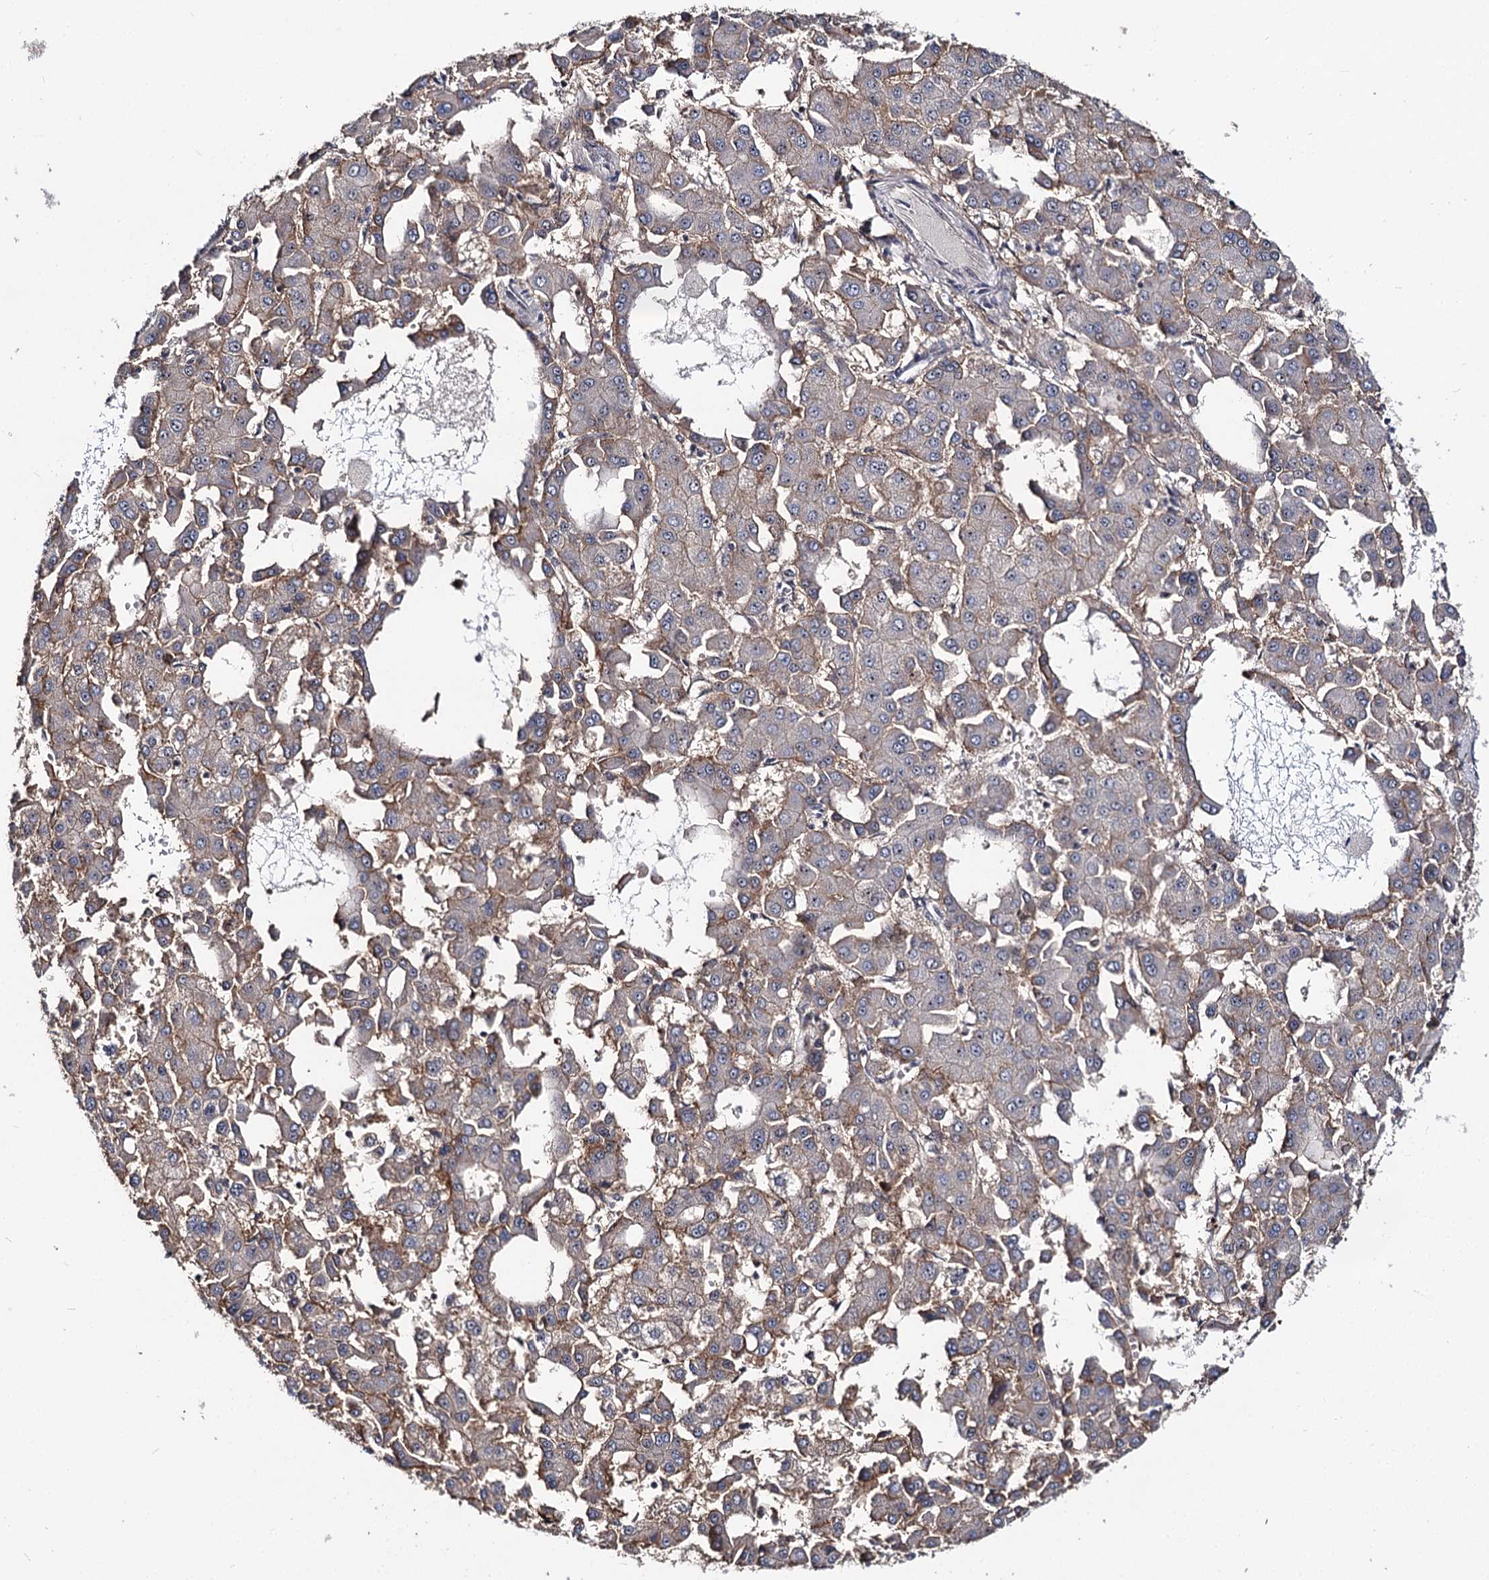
{"staining": {"intensity": "weak", "quantity": "<25%", "location": "cytoplasmic/membranous"}, "tissue": "liver cancer", "cell_type": "Tumor cells", "image_type": "cancer", "snomed": [{"axis": "morphology", "description": "Carcinoma, Hepatocellular, NOS"}, {"axis": "topography", "description": "Liver"}], "caption": "Protein analysis of hepatocellular carcinoma (liver) displays no significant expression in tumor cells.", "gene": "SUPT20H", "patient": {"sex": "male", "age": 47}}